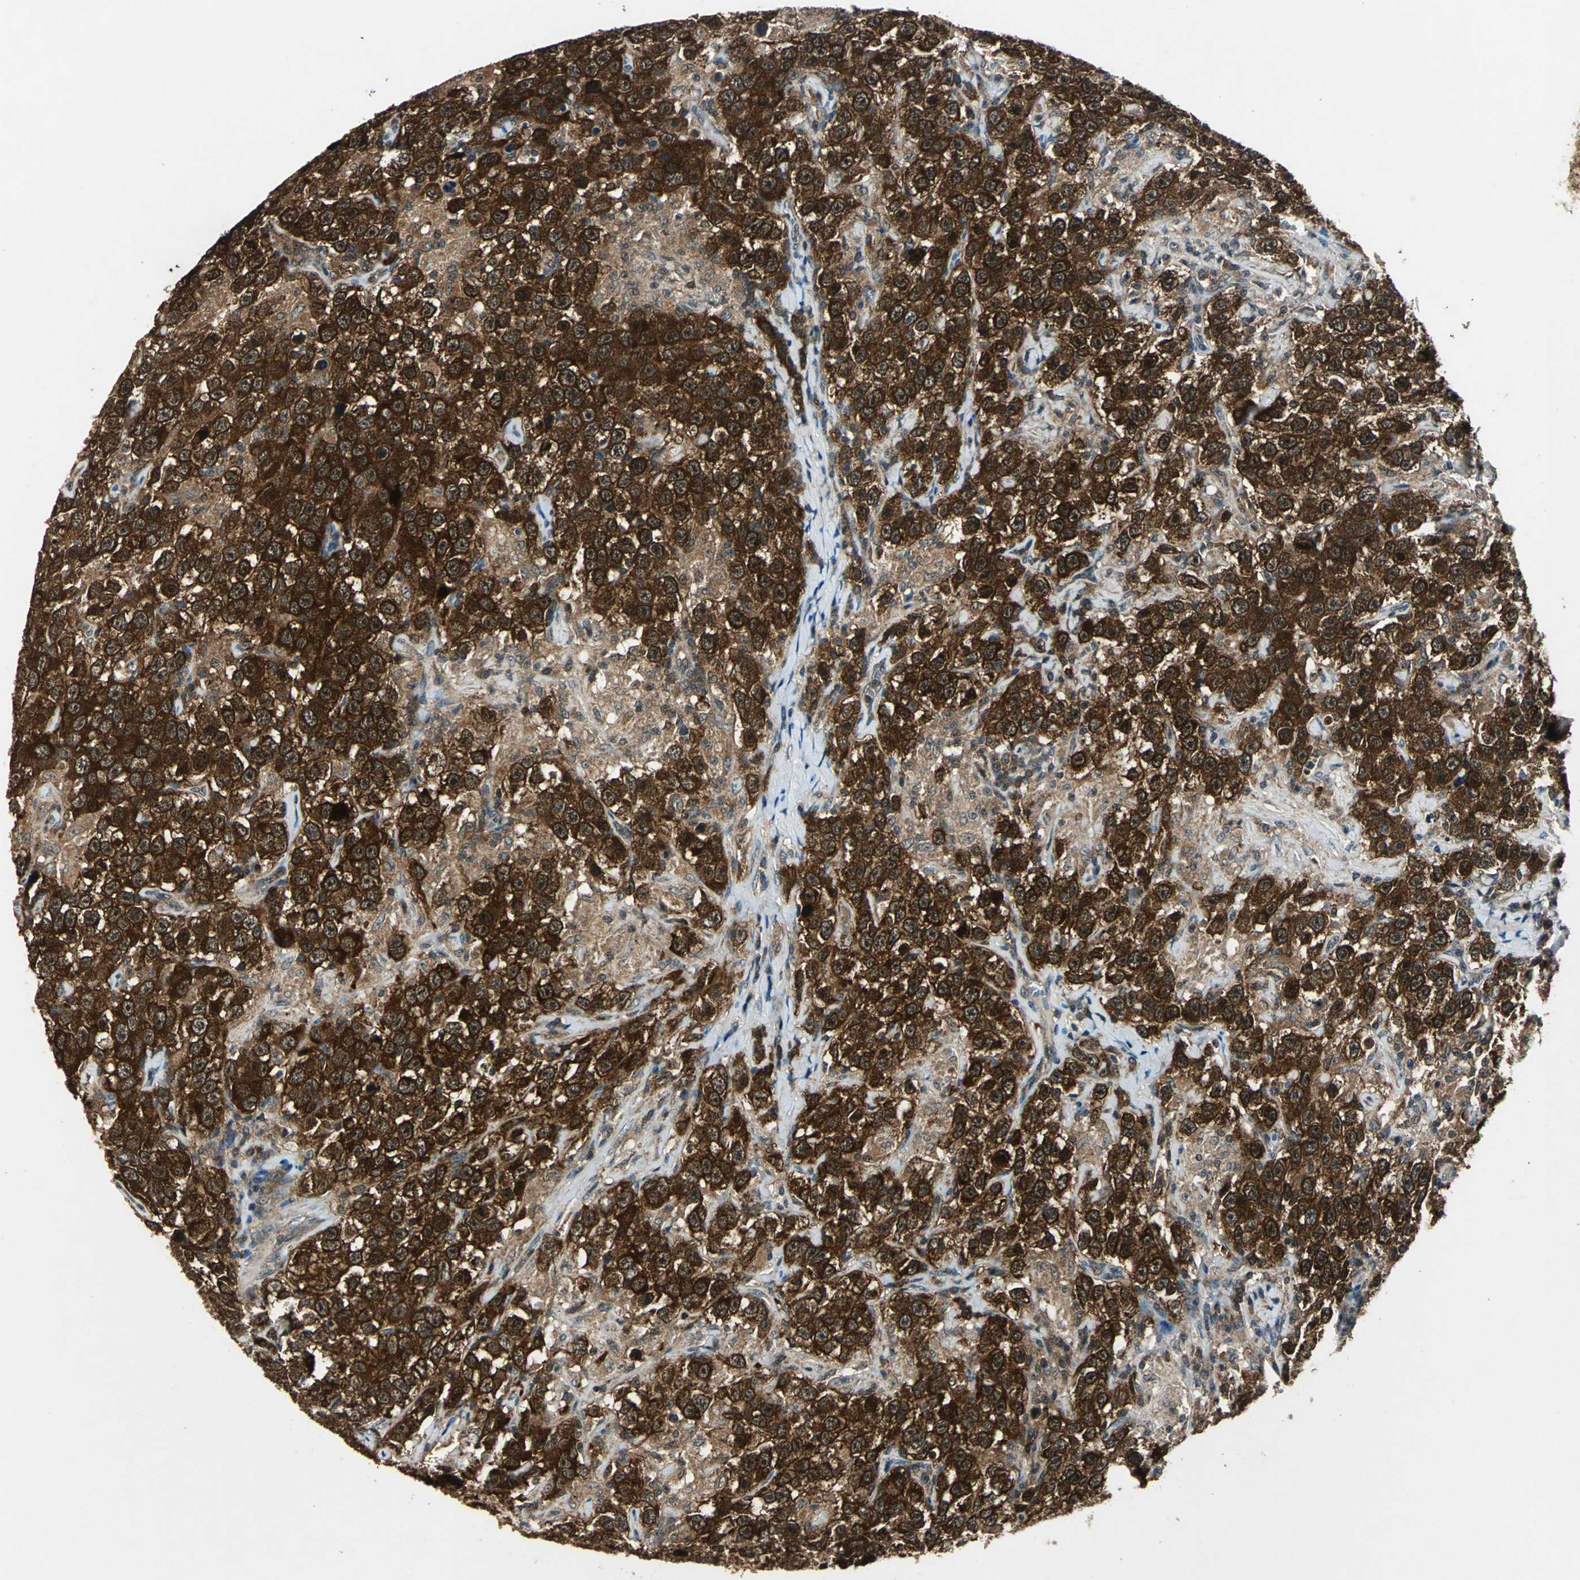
{"staining": {"intensity": "strong", "quantity": ">75%", "location": "cytoplasmic/membranous,nuclear"}, "tissue": "testis cancer", "cell_type": "Tumor cells", "image_type": "cancer", "snomed": [{"axis": "morphology", "description": "Seminoma, NOS"}, {"axis": "topography", "description": "Testis"}], "caption": "A brown stain labels strong cytoplasmic/membranous and nuclear positivity of a protein in human seminoma (testis) tumor cells.", "gene": "AHSA1", "patient": {"sex": "male", "age": 41}}